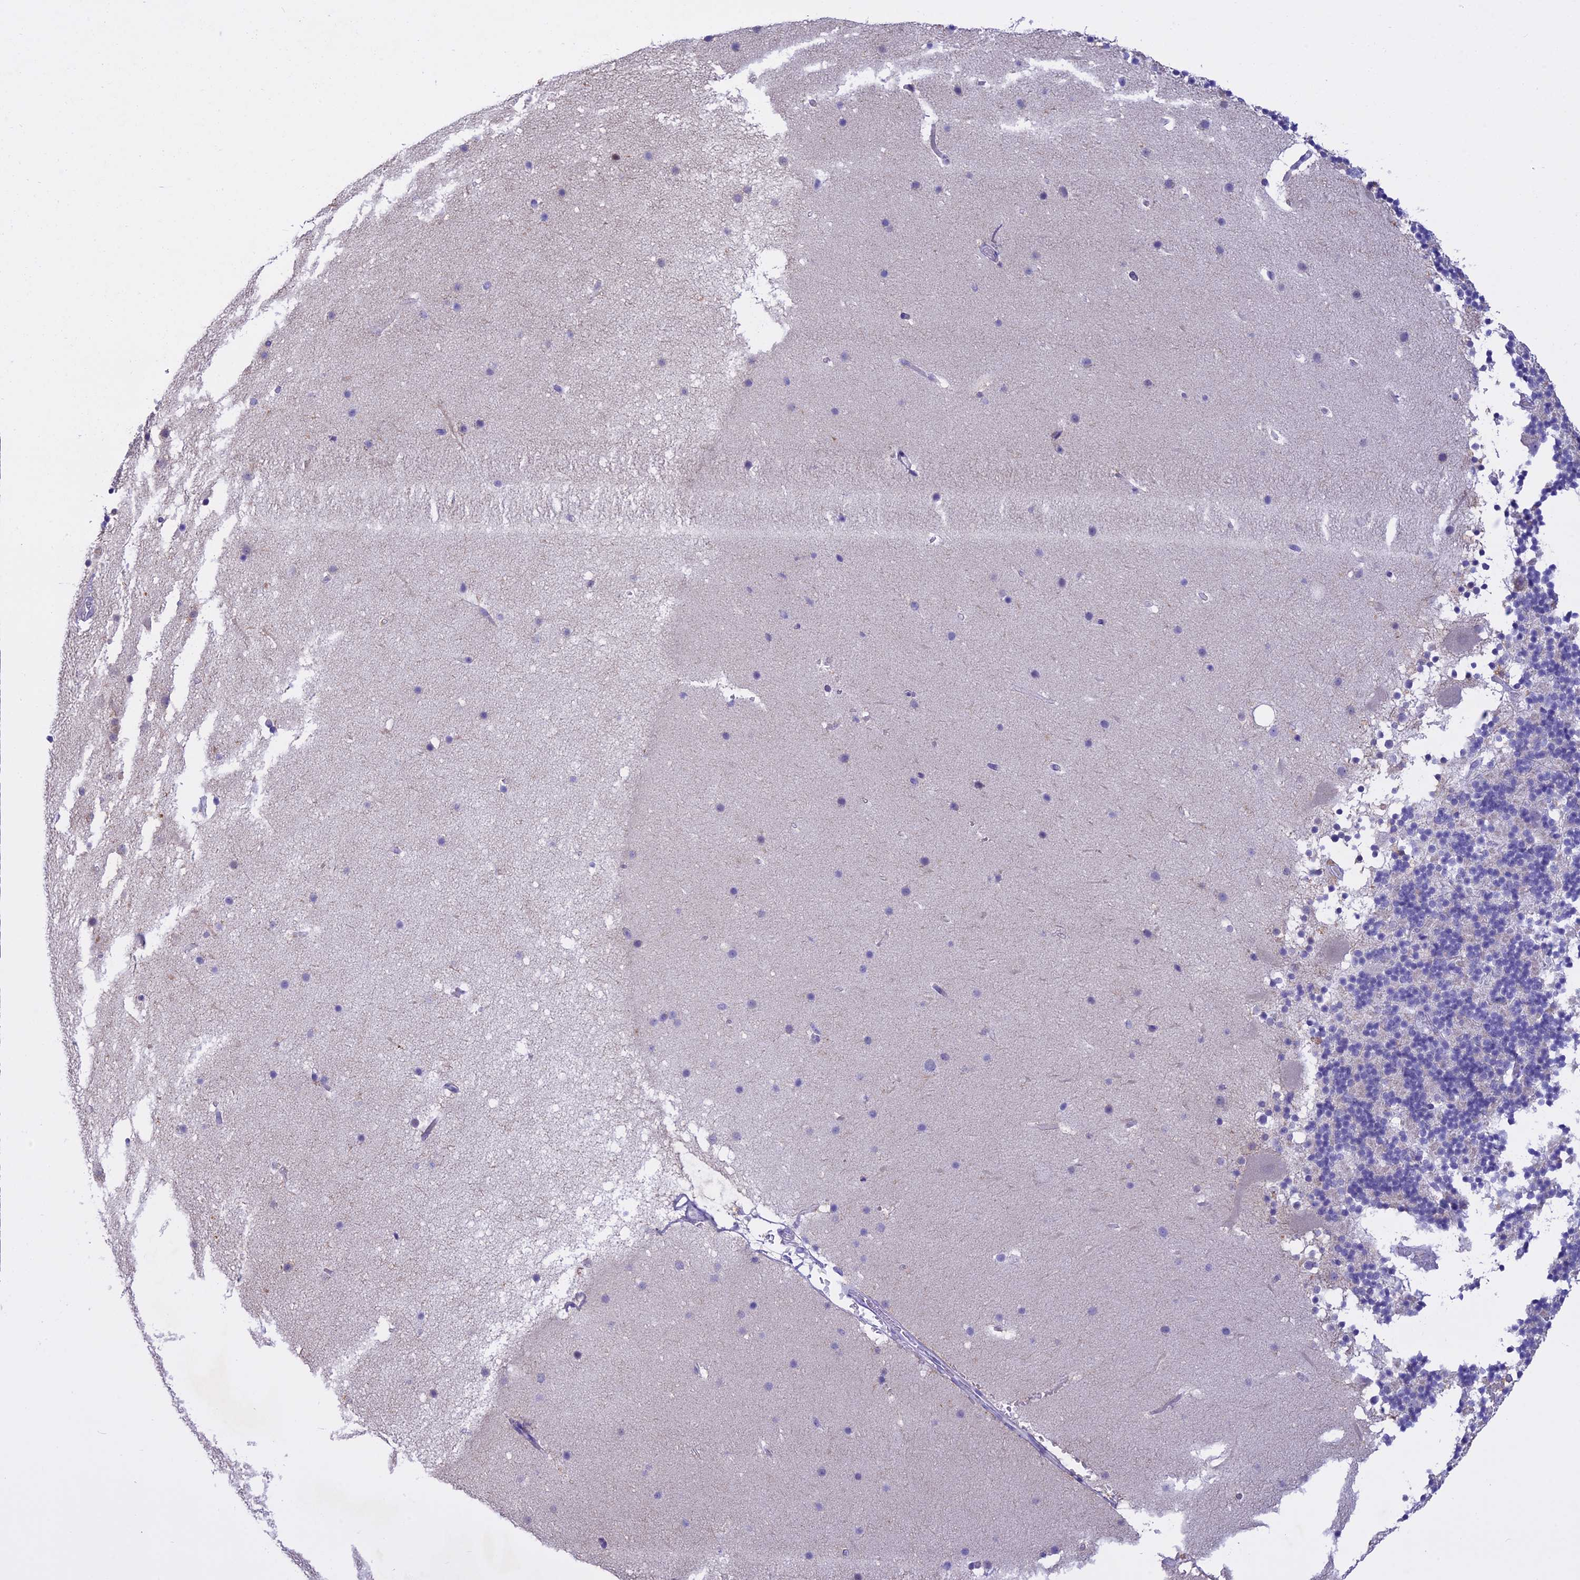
{"staining": {"intensity": "negative", "quantity": "none", "location": "none"}, "tissue": "cerebellum", "cell_type": "Cells in granular layer", "image_type": "normal", "snomed": [{"axis": "morphology", "description": "Normal tissue, NOS"}, {"axis": "topography", "description": "Cerebellum"}], "caption": "An image of cerebellum stained for a protein exhibits no brown staining in cells in granular layer.", "gene": "LHFPL2", "patient": {"sex": "male", "age": 57}}